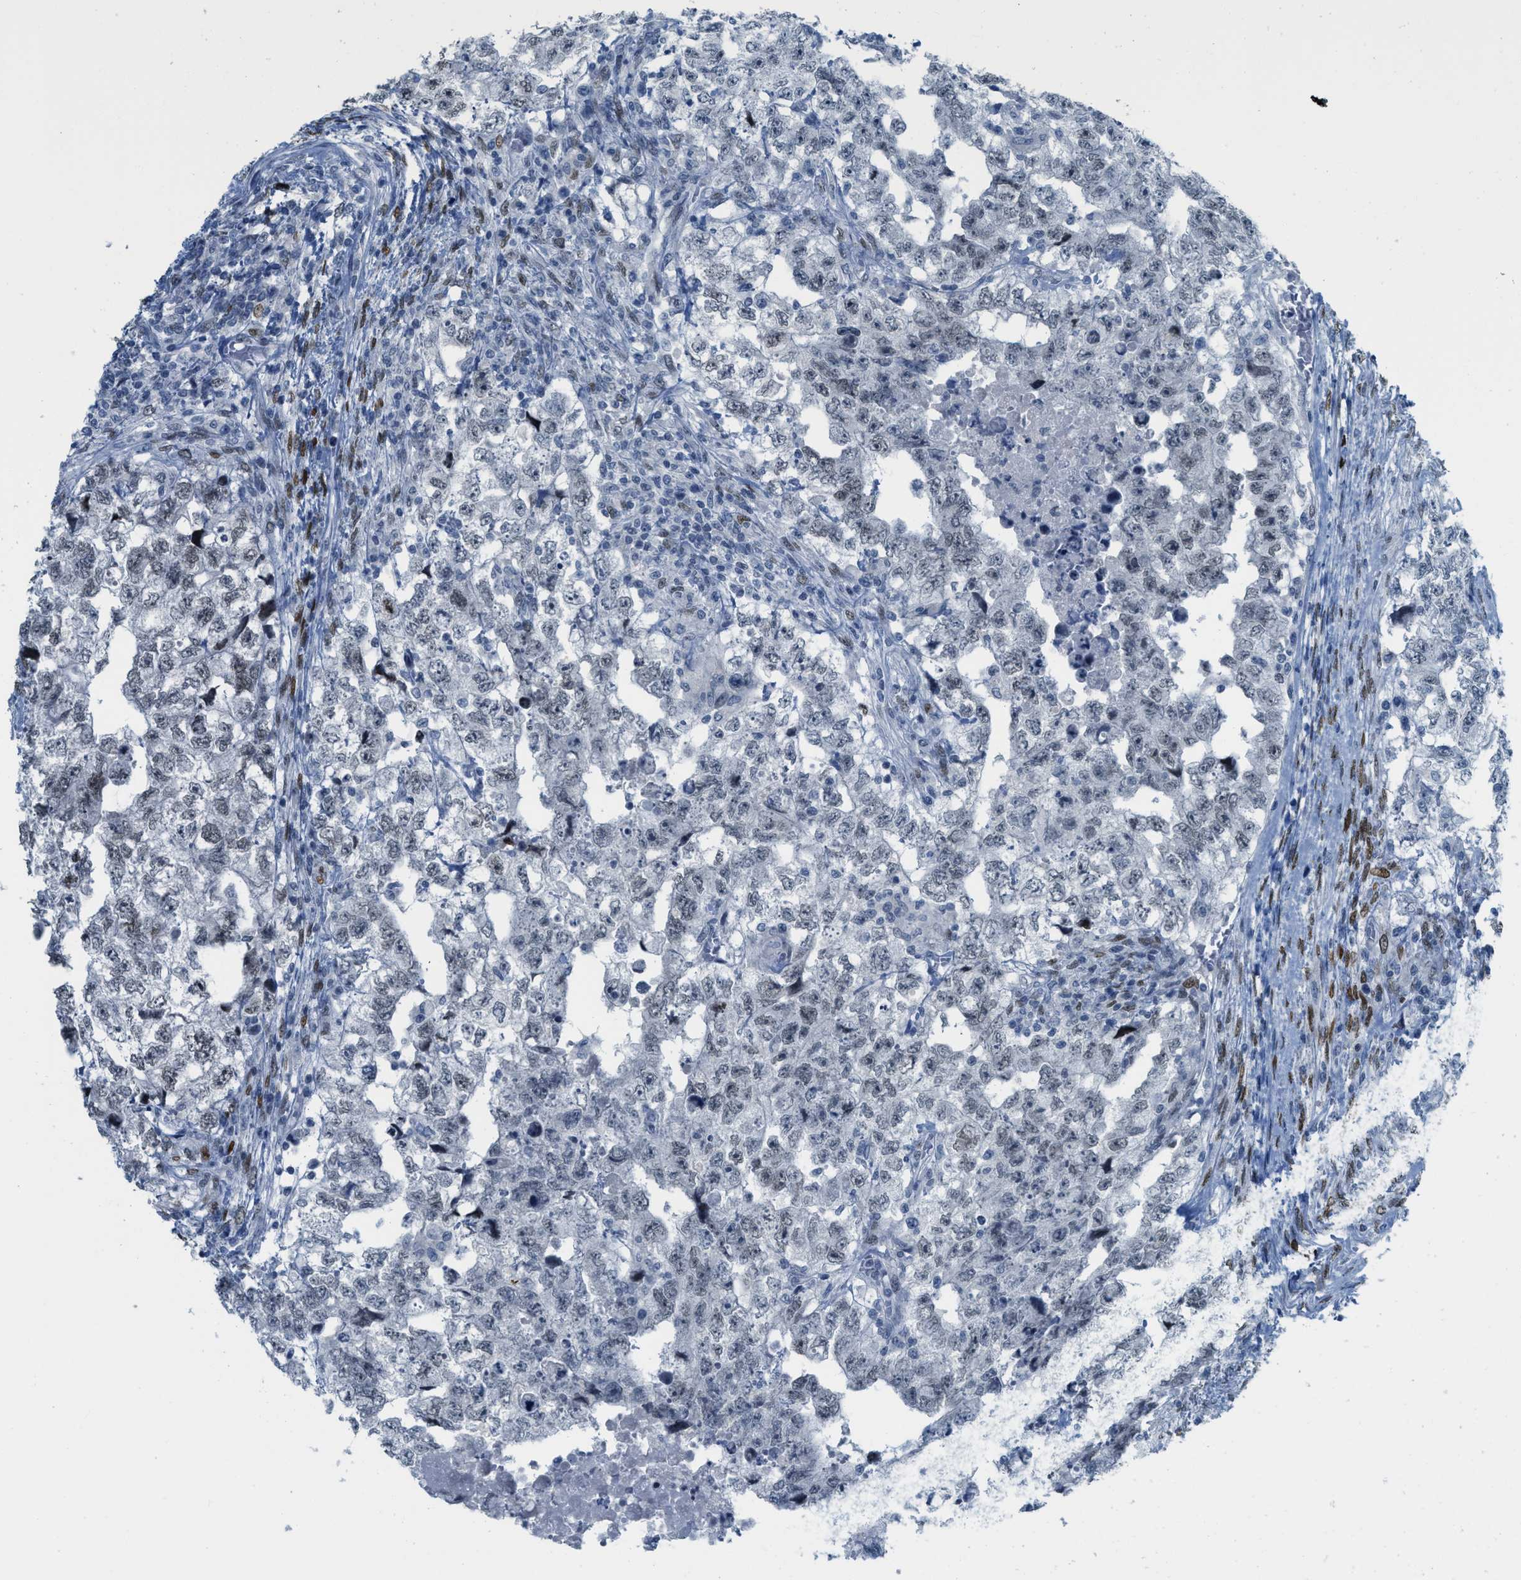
{"staining": {"intensity": "weak", "quantity": "<25%", "location": "nuclear"}, "tissue": "testis cancer", "cell_type": "Tumor cells", "image_type": "cancer", "snomed": [{"axis": "morphology", "description": "Carcinoma, Embryonal, NOS"}, {"axis": "topography", "description": "Testis"}], "caption": "A micrograph of embryonal carcinoma (testis) stained for a protein shows no brown staining in tumor cells.", "gene": "PBX1", "patient": {"sex": "male", "age": 36}}